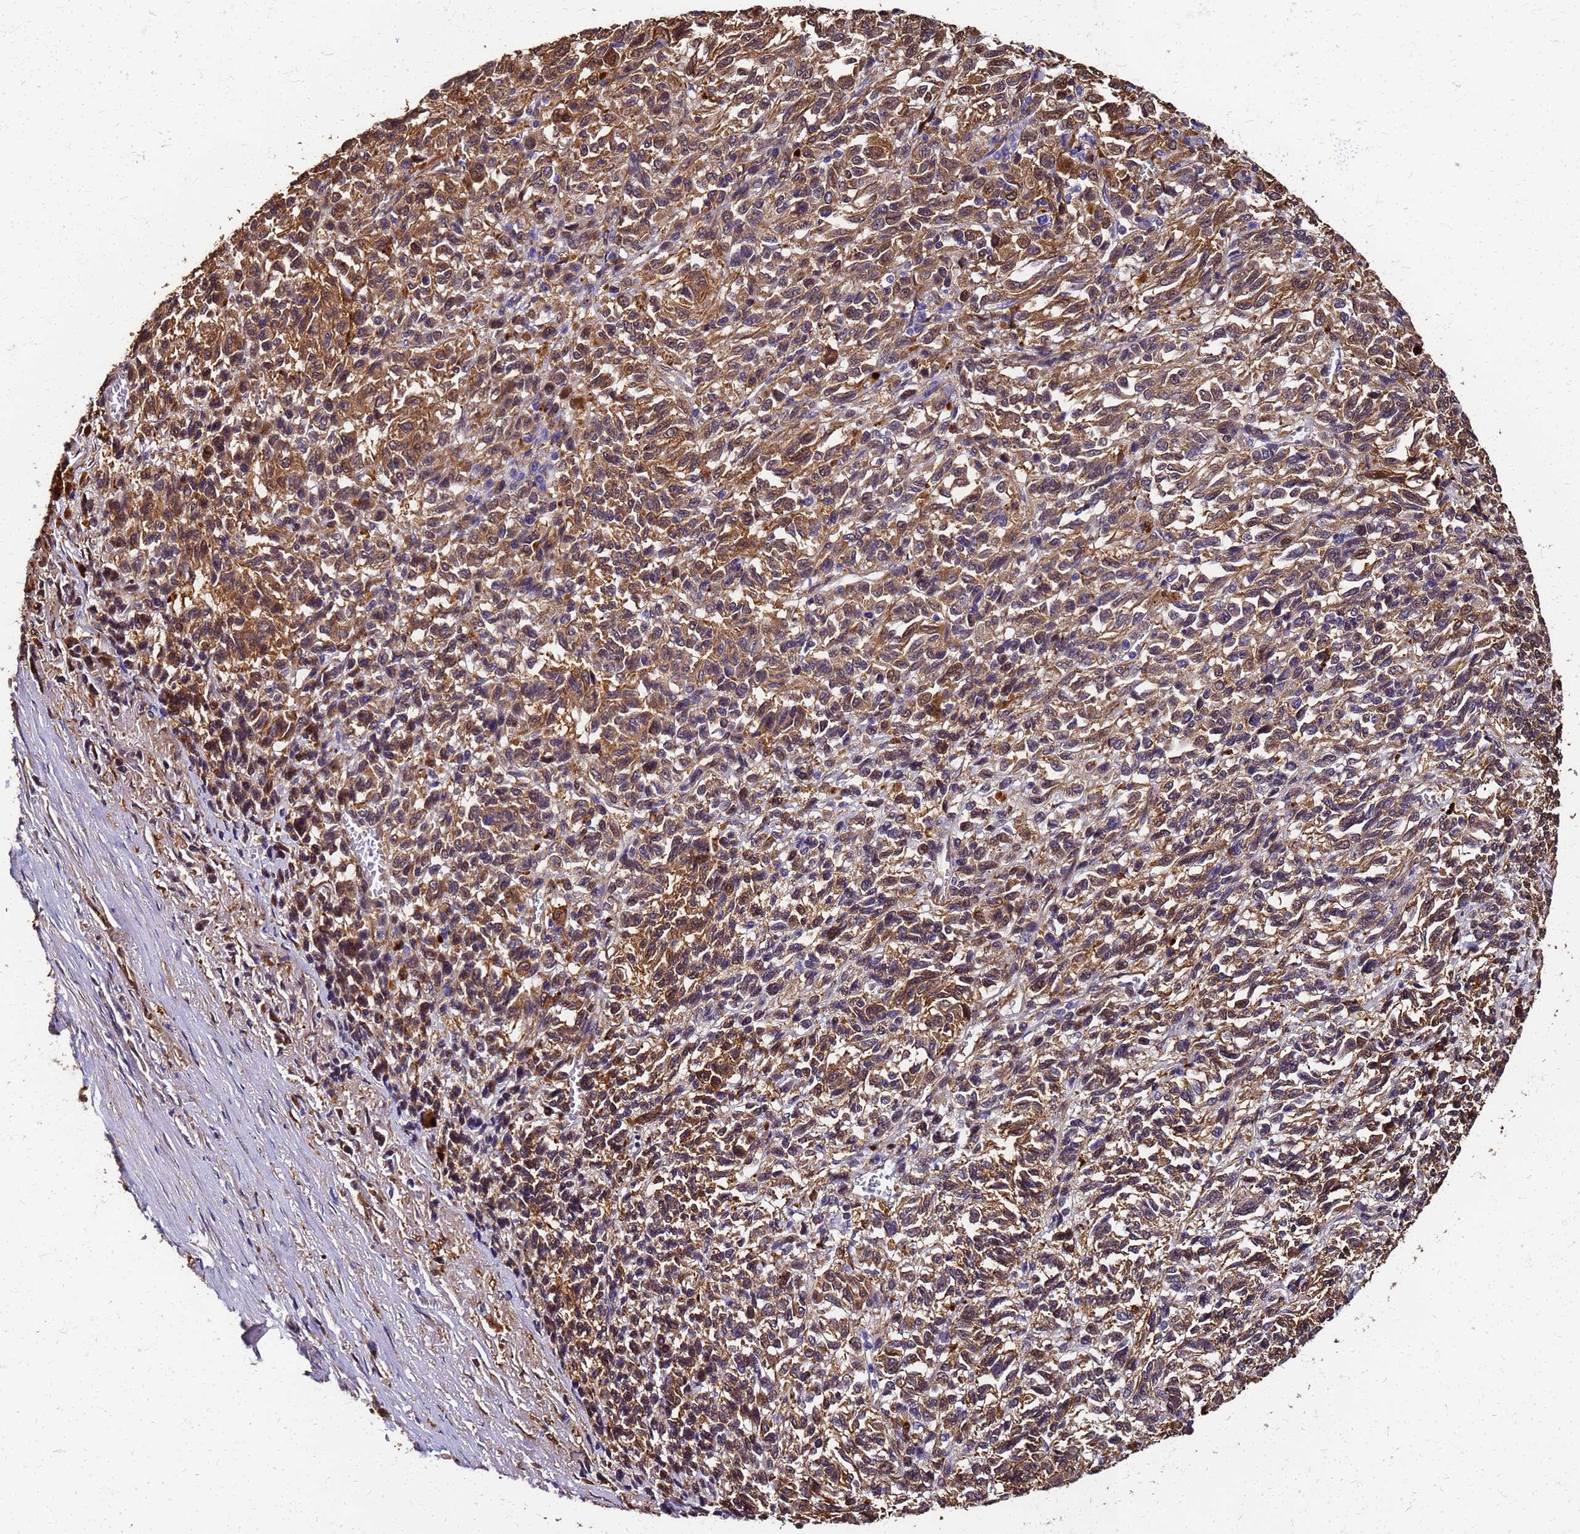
{"staining": {"intensity": "moderate", "quantity": "25%-75%", "location": "cytoplasmic/membranous"}, "tissue": "melanoma", "cell_type": "Tumor cells", "image_type": "cancer", "snomed": [{"axis": "morphology", "description": "Malignant melanoma, Metastatic site"}, {"axis": "topography", "description": "Lung"}], "caption": "There is medium levels of moderate cytoplasmic/membranous expression in tumor cells of melanoma, as demonstrated by immunohistochemical staining (brown color).", "gene": "S100A11", "patient": {"sex": "male", "age": 64}}